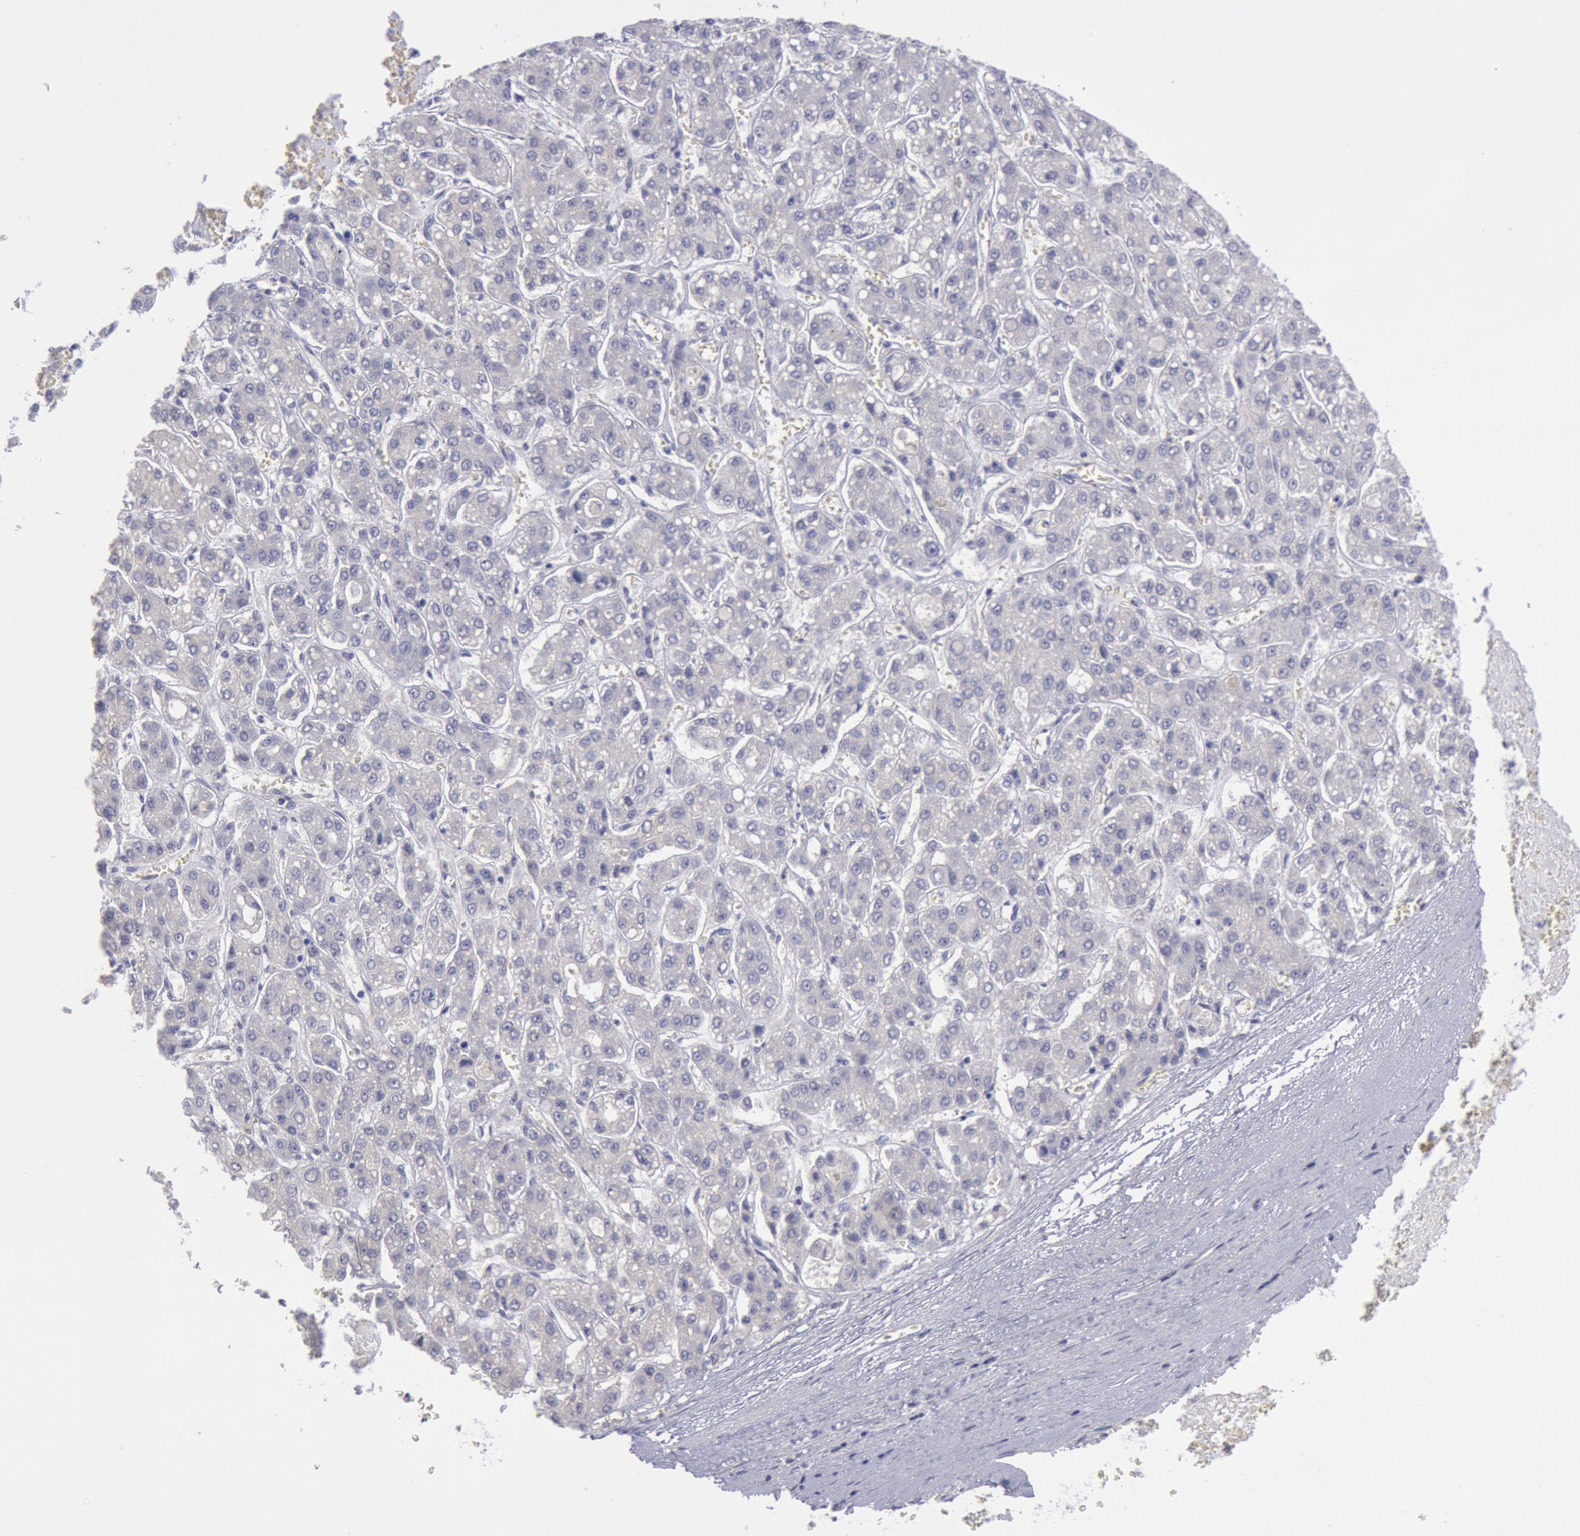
{"staining": {"intensity": "negative", "quantity": "none", "location": "none"}, "tissue": "liver cancer", "cell_type": "Tumor cells", "image_type": "cancer", "snomed": [{"axis": "morphology", "description": "Carcinoma, Hepatocellular, NOS"}, {"axis": "topography", "description": "Liver"}], "caption": "Tumor cells are negative for protein expression in human liver hepatocellular carcinoma. Brightfield microscopy of immunohistochemistry stained with DAB (3,3'-diaminobenzidine) (brown) and hematoxylin (blue), captured at high magnification.", "gene": "MYH7", "patient": {"sex": "male", "age": 69}}